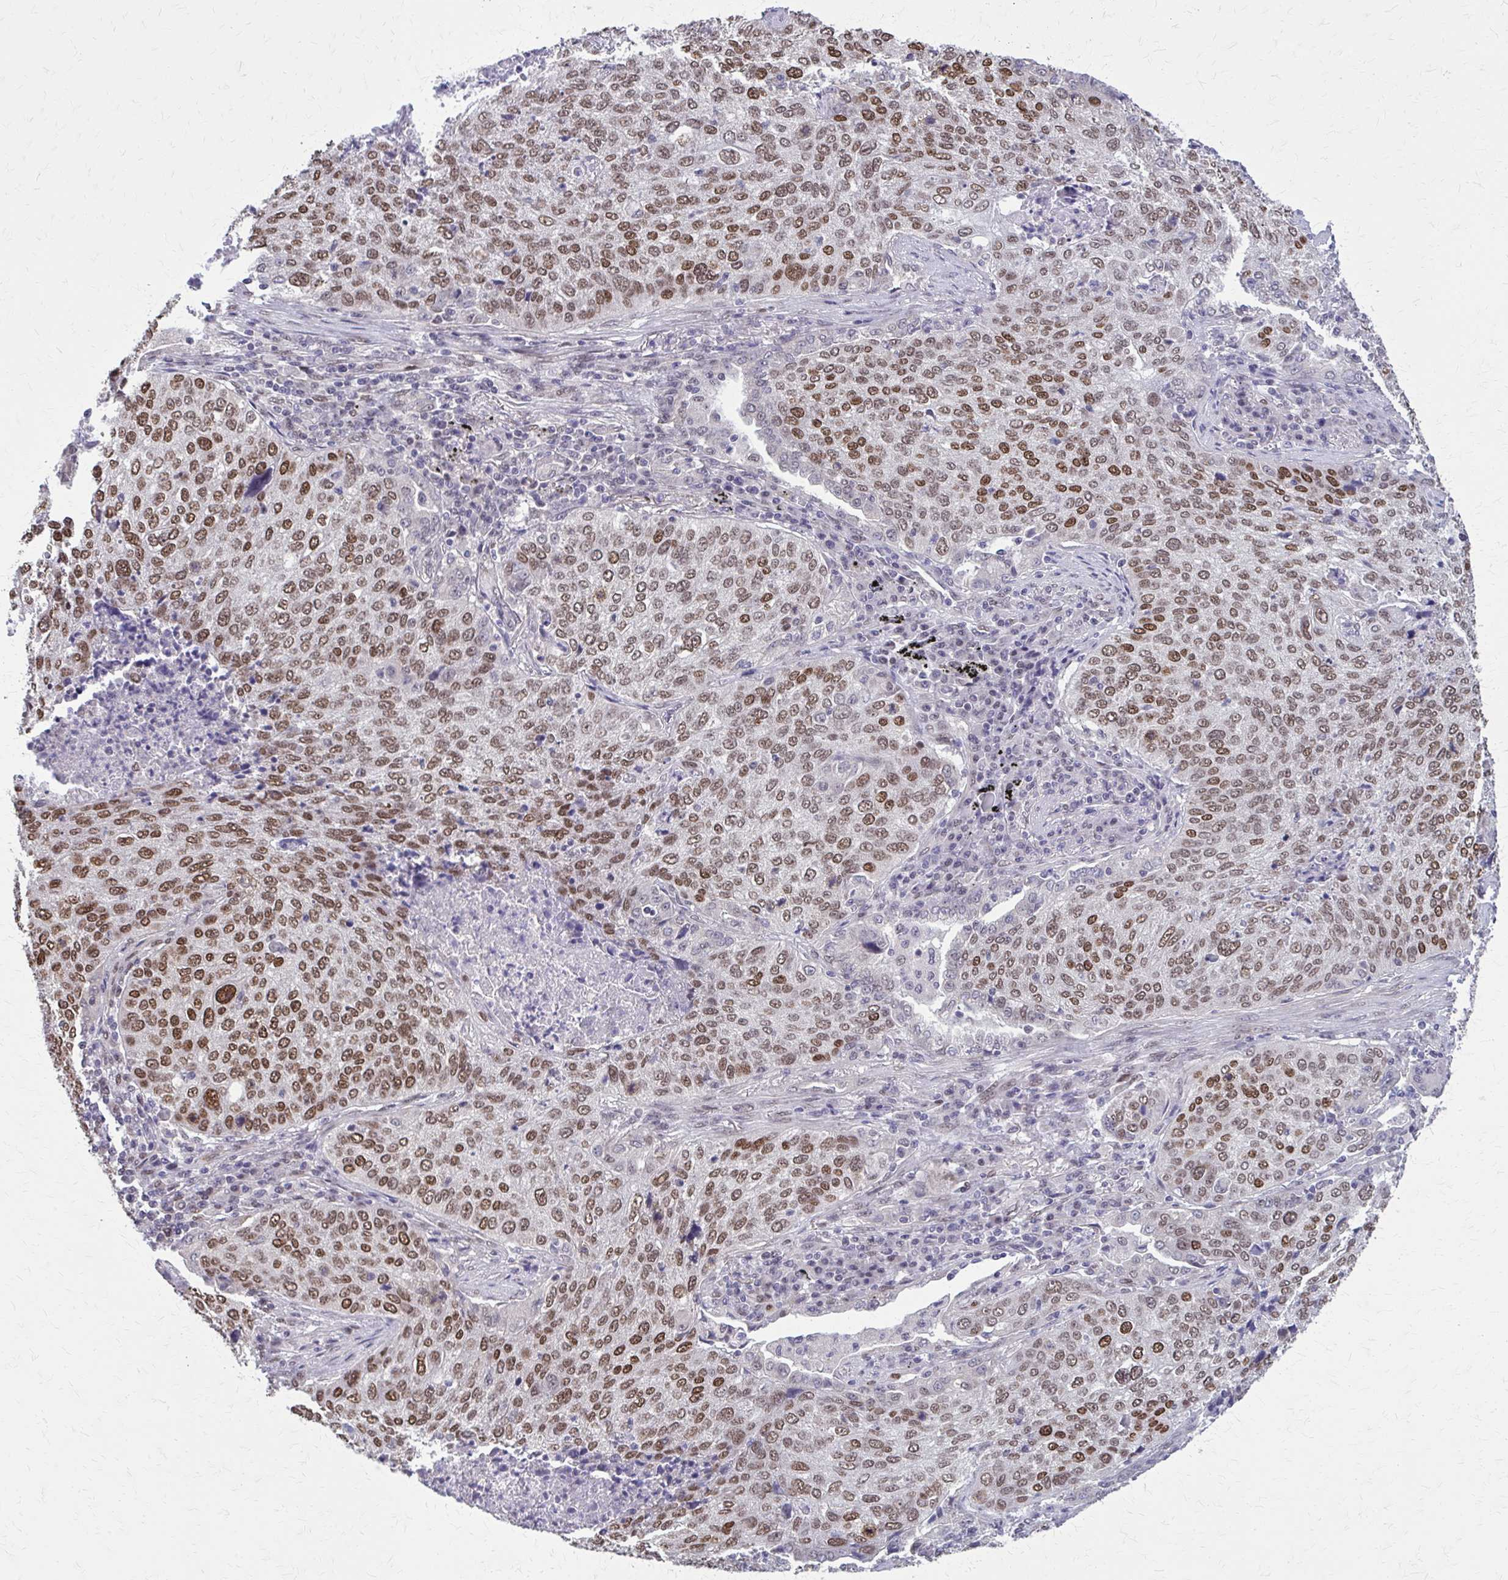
{"staining": {"intensity": "moderate", "quantity": ">75%", "location": "nuclear"}, "tissue": "lung cancer", "cell_type": "Tumor cells", "image_type": "cancer", "snomed": [{"axis": "morphology", "description": "Squamous cell carcinoma, NOS"}, {"axis": "topography", "description": "Lung"}], "caption": "Lung squamous cell carcinoma was stained to show a protein in brown. There is medium levels of moderate nuclear expression in approximately >75% of tumor cells.", "gene": "TTF1", "patient": {"sex": "male", "age": 63}}